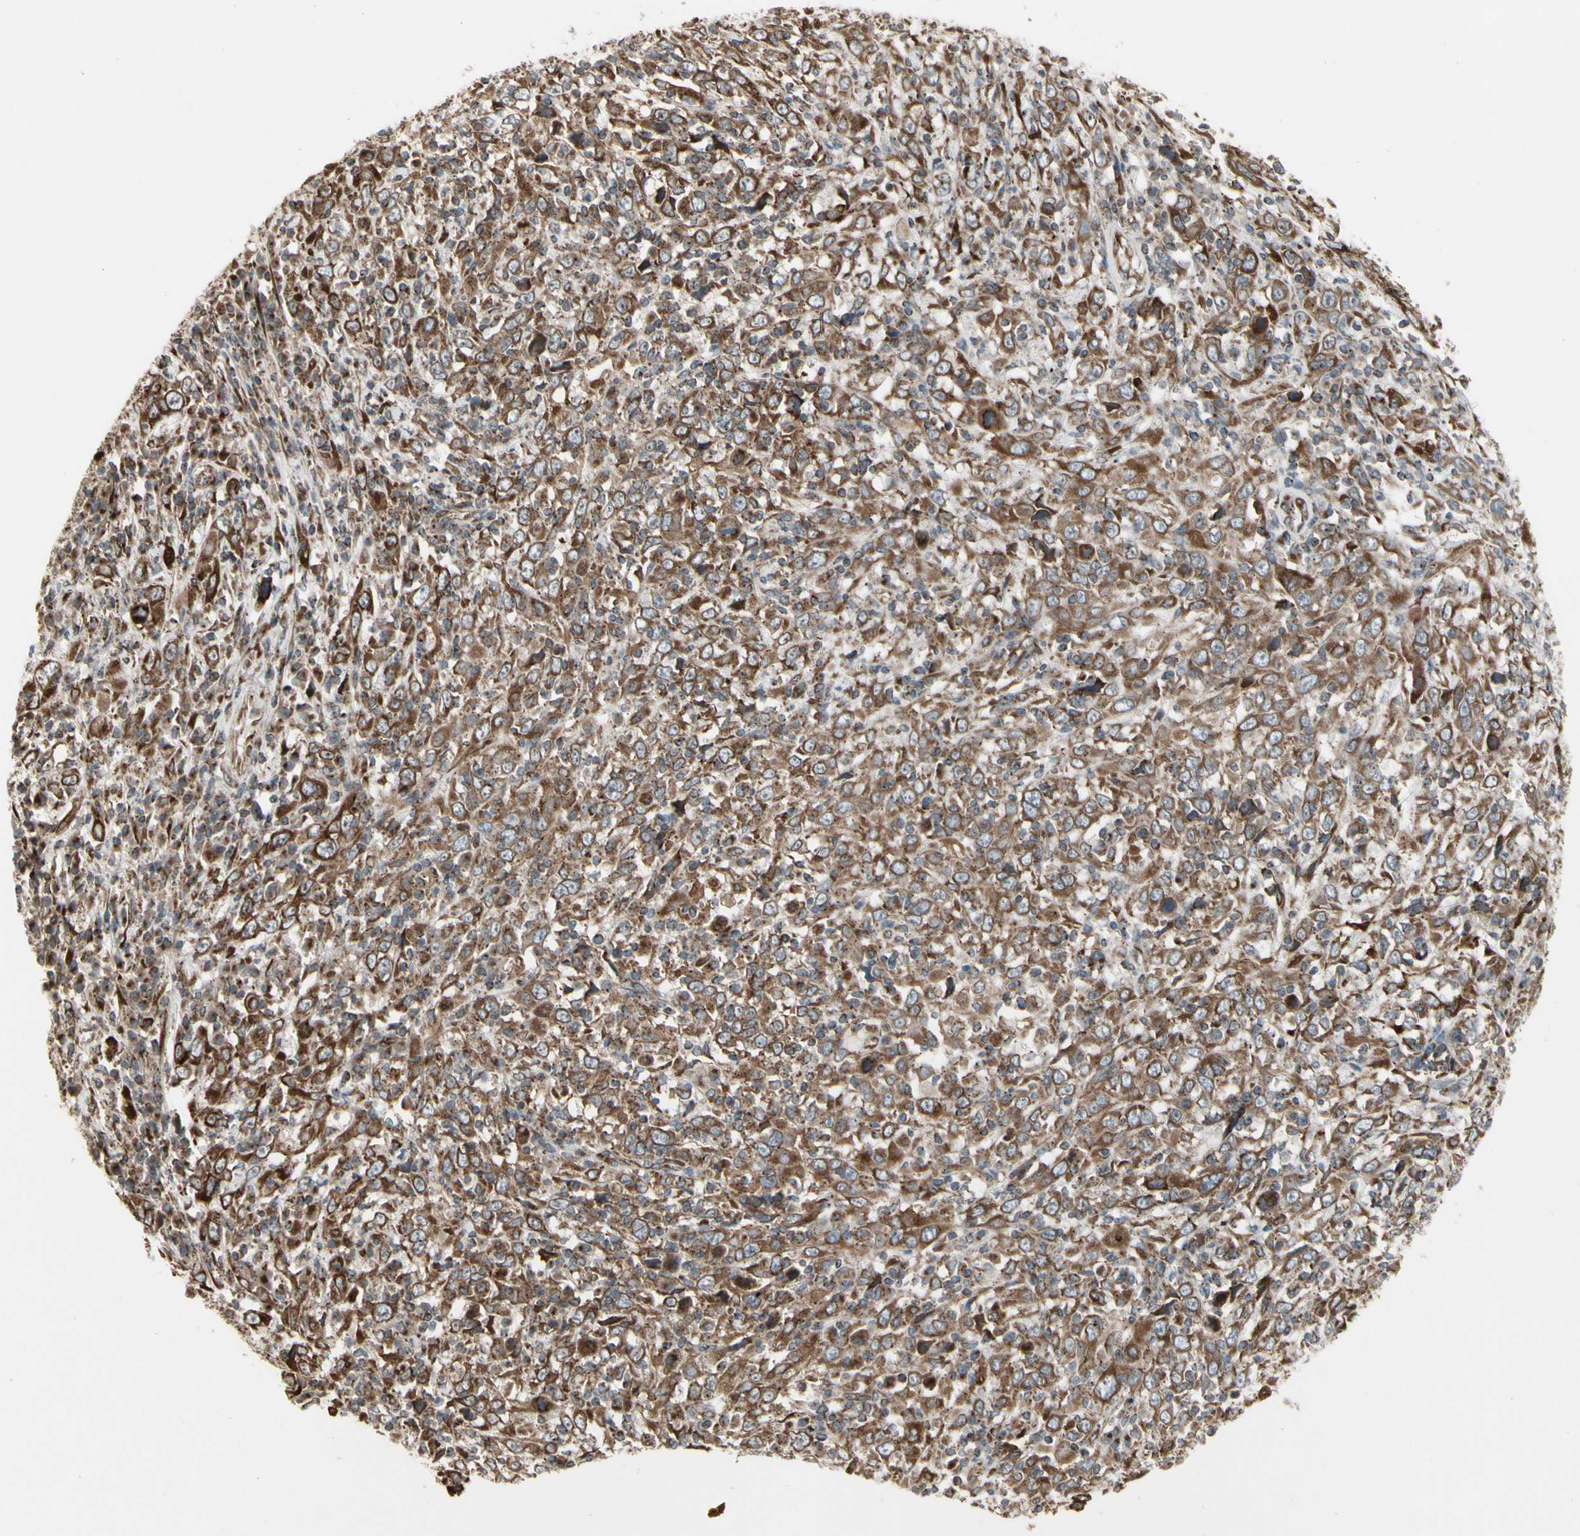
{"staining": {"intensity": "strong", "quantity": ">75%", "location": "cytoplasmic/membranous"}, "tissue": "cervical cancer", "cell_type": "Tumor cells", "image_type": "cancer", "snomed": [{"axis": "morphology", "description": "Squamous cell carcinoma, NOS"}, {"axis": "topography", "description": "Cervix"}], "caption": "This photomicrograph exhibits cervical cancer (squamous cell carcinoma) stained with immunohistochemistry to label a protein in brown. The cytoplasmic/membranous of tumor cells show strong positivity for the protein. Nuclei are counter-stained blue.", "gene": "SLC39A9", "patient": {"sex": "female", "age": 46}}